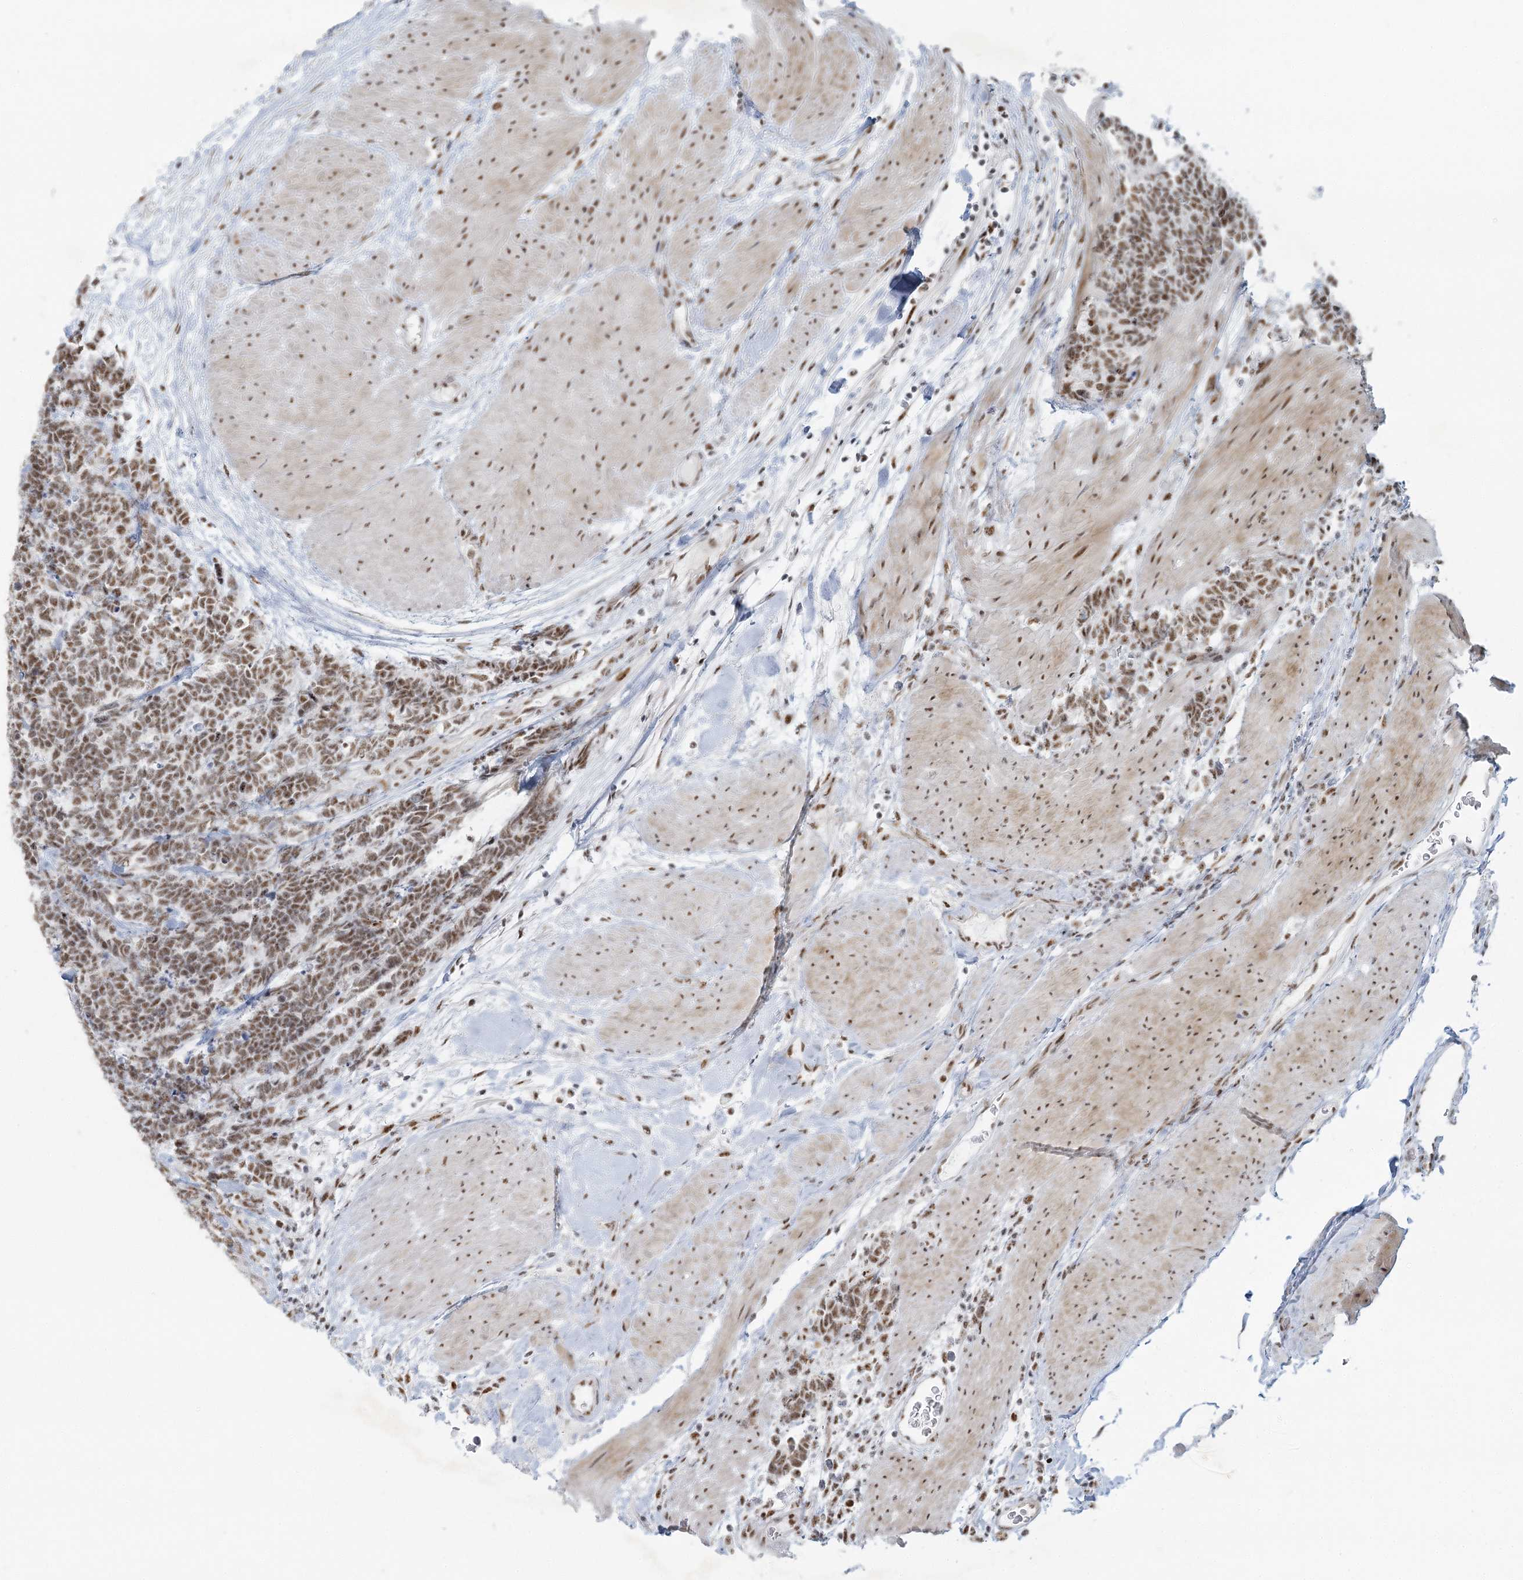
{"staining": {"intensity": "moderate", "quantity": ">75%", "location": "nuclear"}, "tissue": "carcinoid", "cell_type": "Tumor cells", "image_type": "cancer", "snomed": [{"axis": "morphology", "description": "Carcinoma, NOS"}, {"axis": "morphology", "description": "Carcinoid, malignant, NOS"}, {"axis": "topography", "description": "Urinary bladder"}], "caption": "Tumor cells demonstrate moderate nuclear expression in about >75% of cells in carcinoma.", "gene": "U2SURP", "patient": {"sex": "male", "age": 57}}